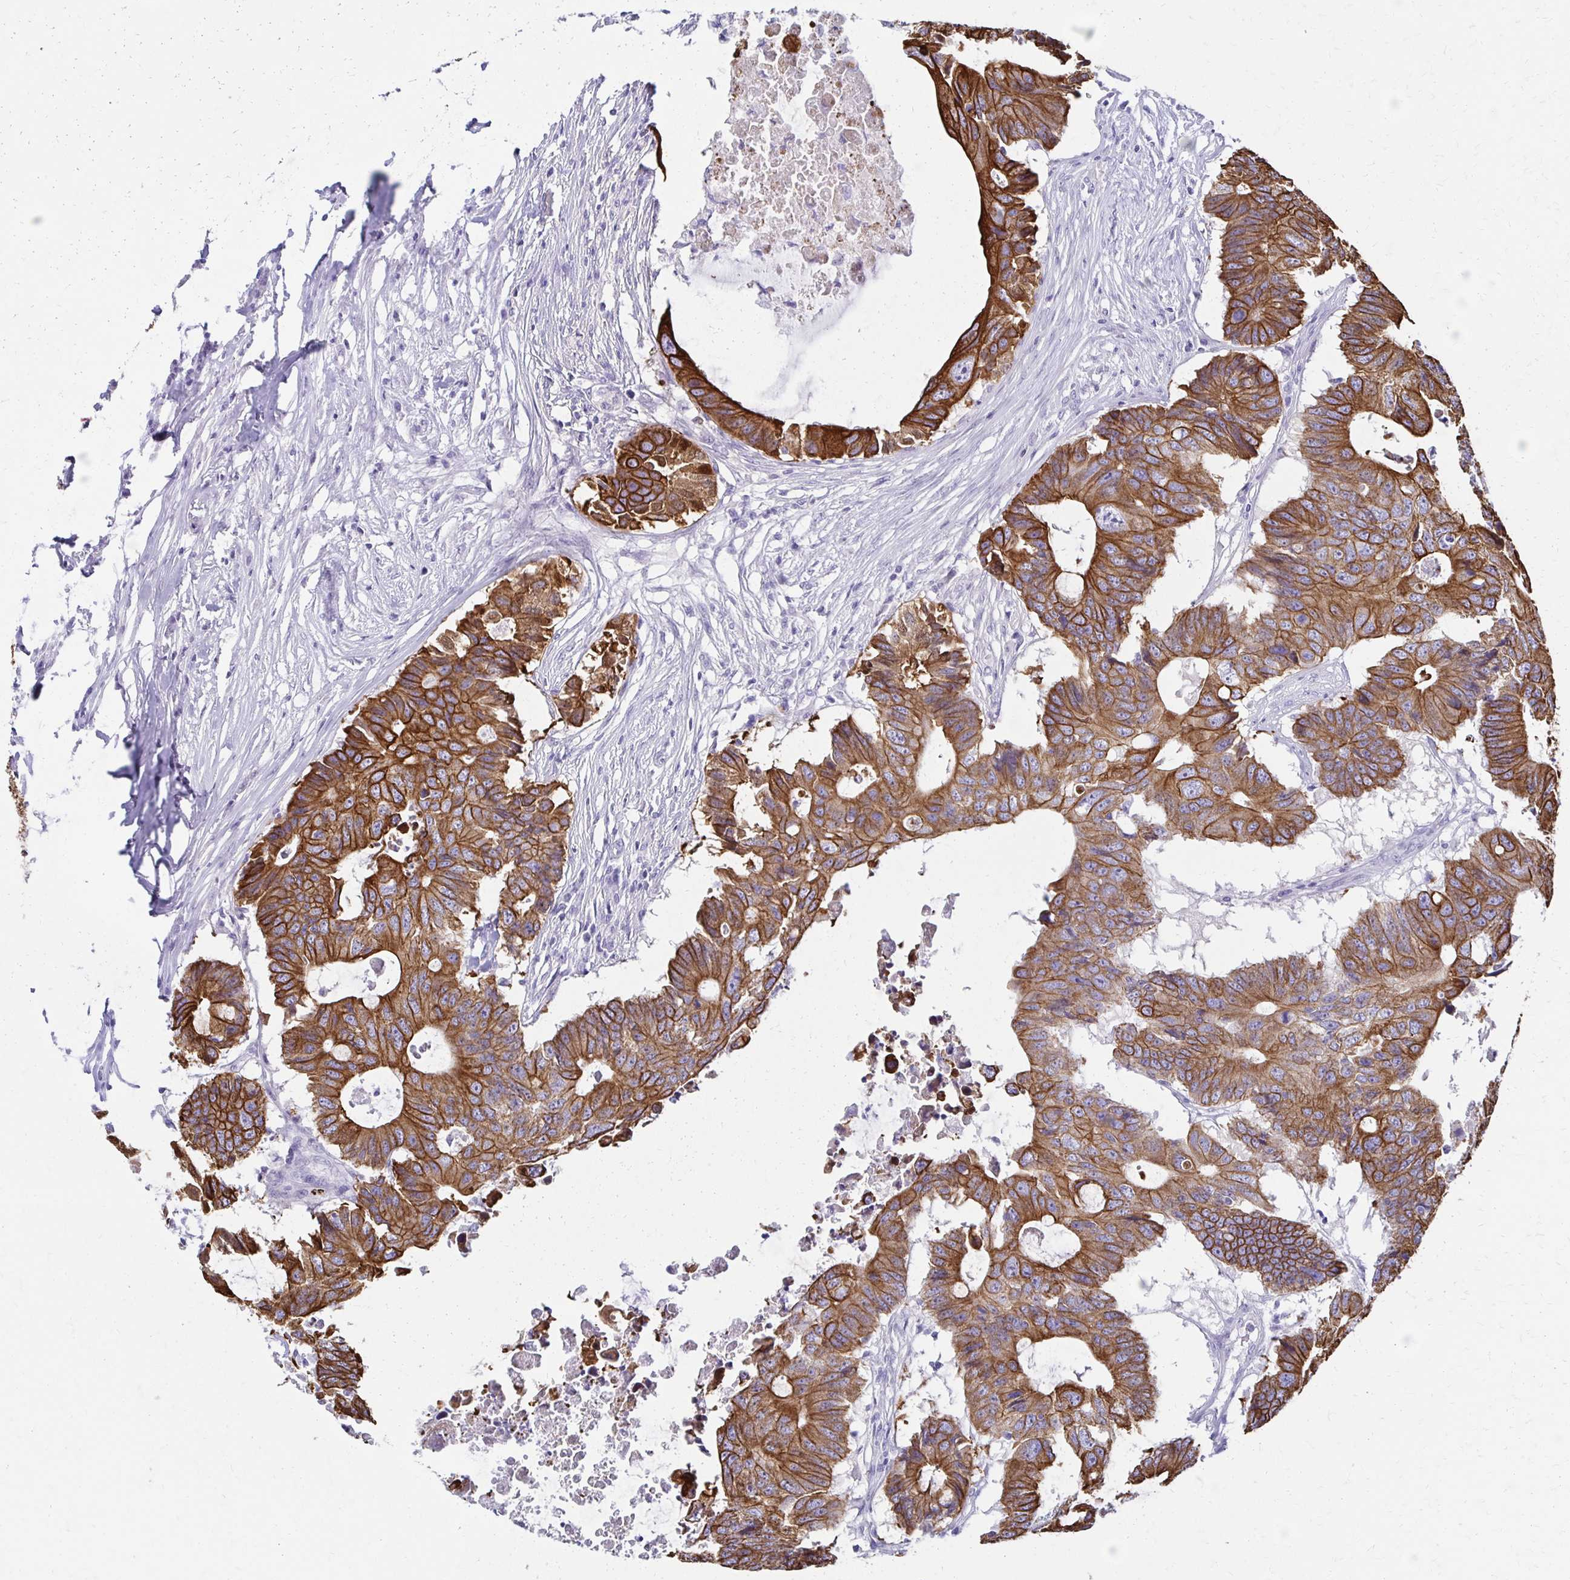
{"staining": {"intensity": "strong", "quantity": ">75%", "location": "cytoplasmic/membranous"}, "tissue": "colorectal cancer", "cell_type": "Tumor cells", "image_type": "cancer", "snomed": [{"axis": "morphology", "description": "Adenocarcinoma, NOS"}, {"axis": "topography", "description": "Colon"}], "caption": "Protein staining by IHC shows strong cytoplasmic/membranous positivity in about >75% of tumor cells in colorectal adenocarcinoma.", "gene": "C1QTNF2", "patient": {"sex": "male", "age": 71}}